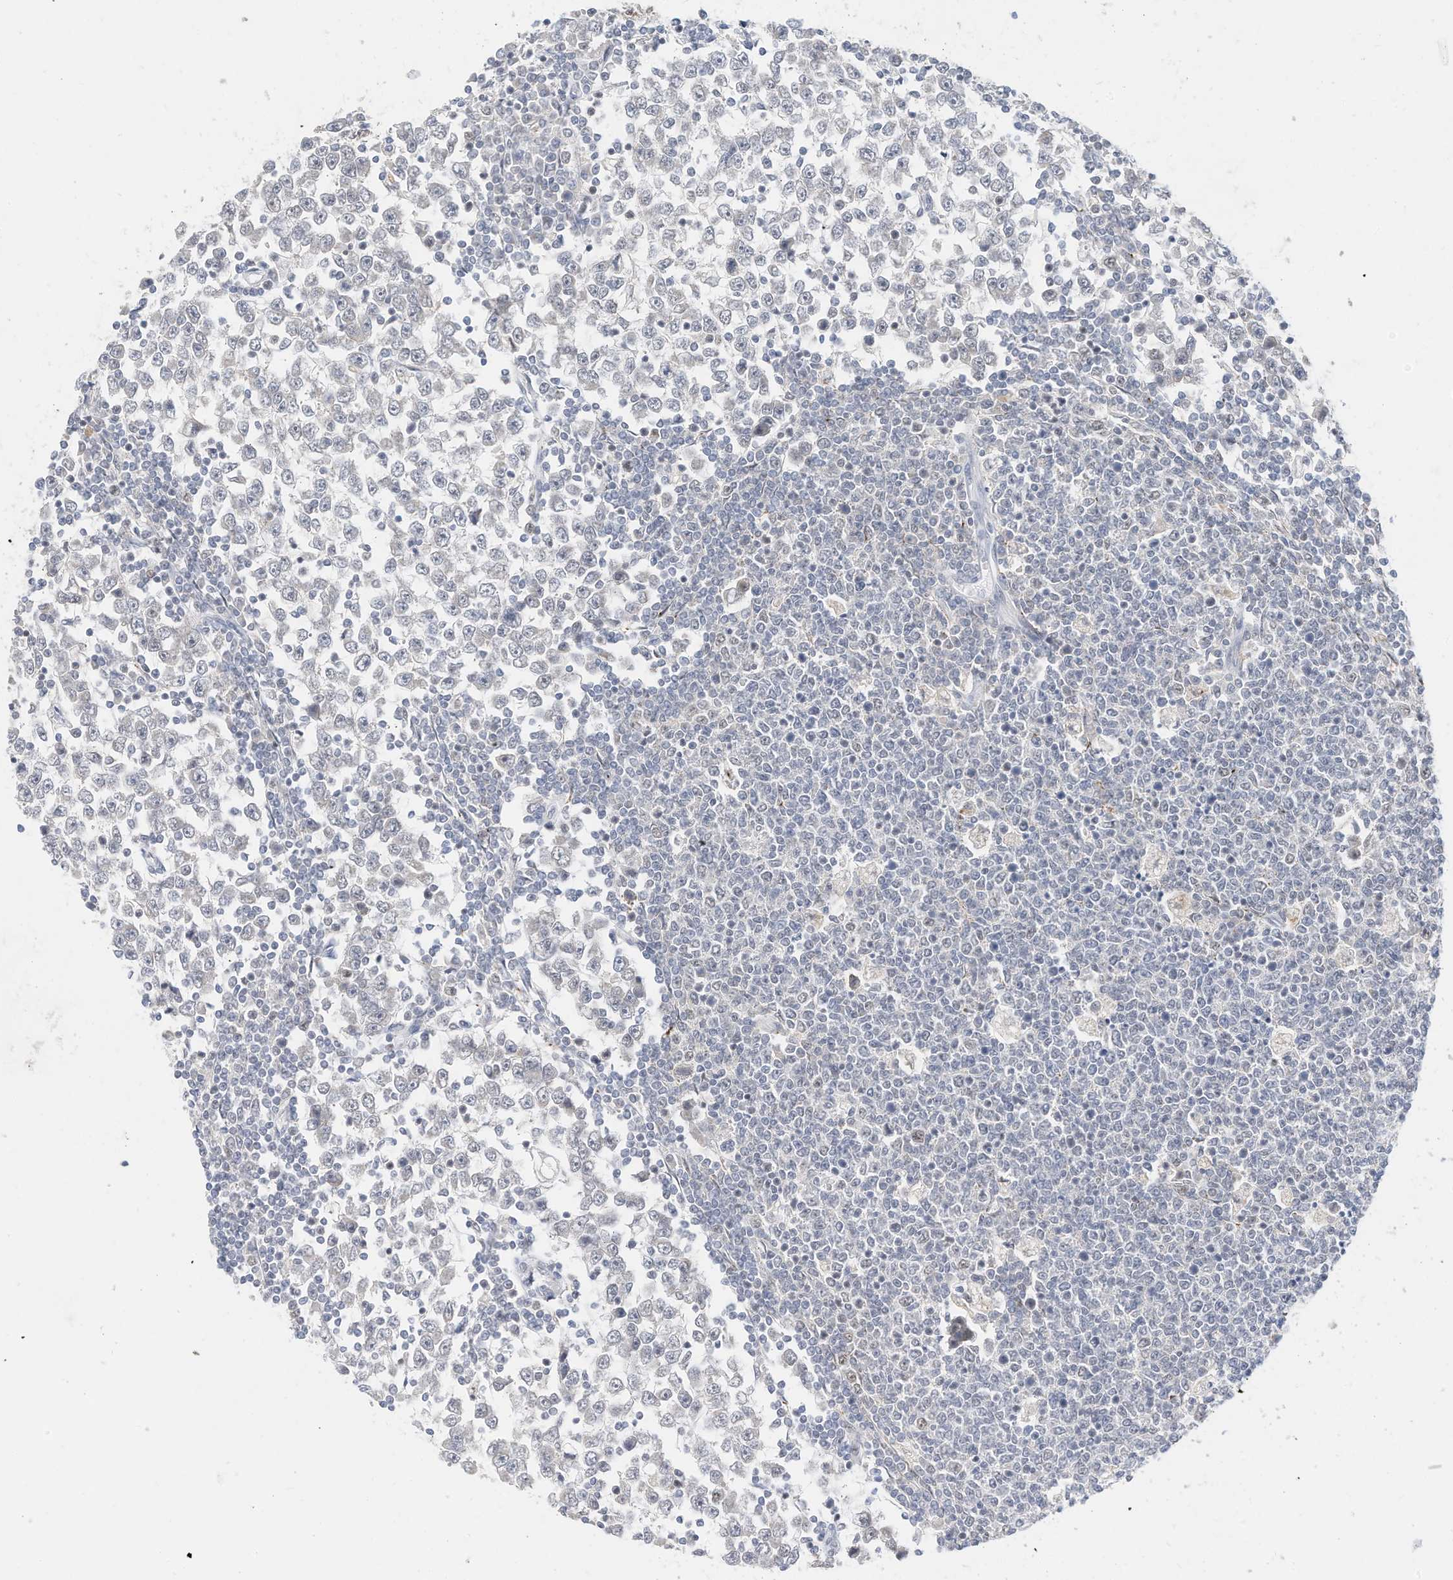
{"staining": {"intensity": "negative", "quantity": "none", "location": "none"}, "tissue": "testis cancer", "cell_type": "Tumor cells", "image_type": "cancer", "snomed": [{"axis": "morphology", "description": "Seminoma, NOS"}, {"axis": "topography", "description": "Testis"}], "caption": "Testis seminoma was stained to show a protein in brown. There is no significant positivity in tumor cells. The staining was performed using DAB (3,3'-diaminobenzidine) to visualize the protein expression in brown, while the nuclei were stained in blue with hematoxylin (Magnification: 20x).", "gene": "OGT", "patient": {"sex": "male", "age": 65}}